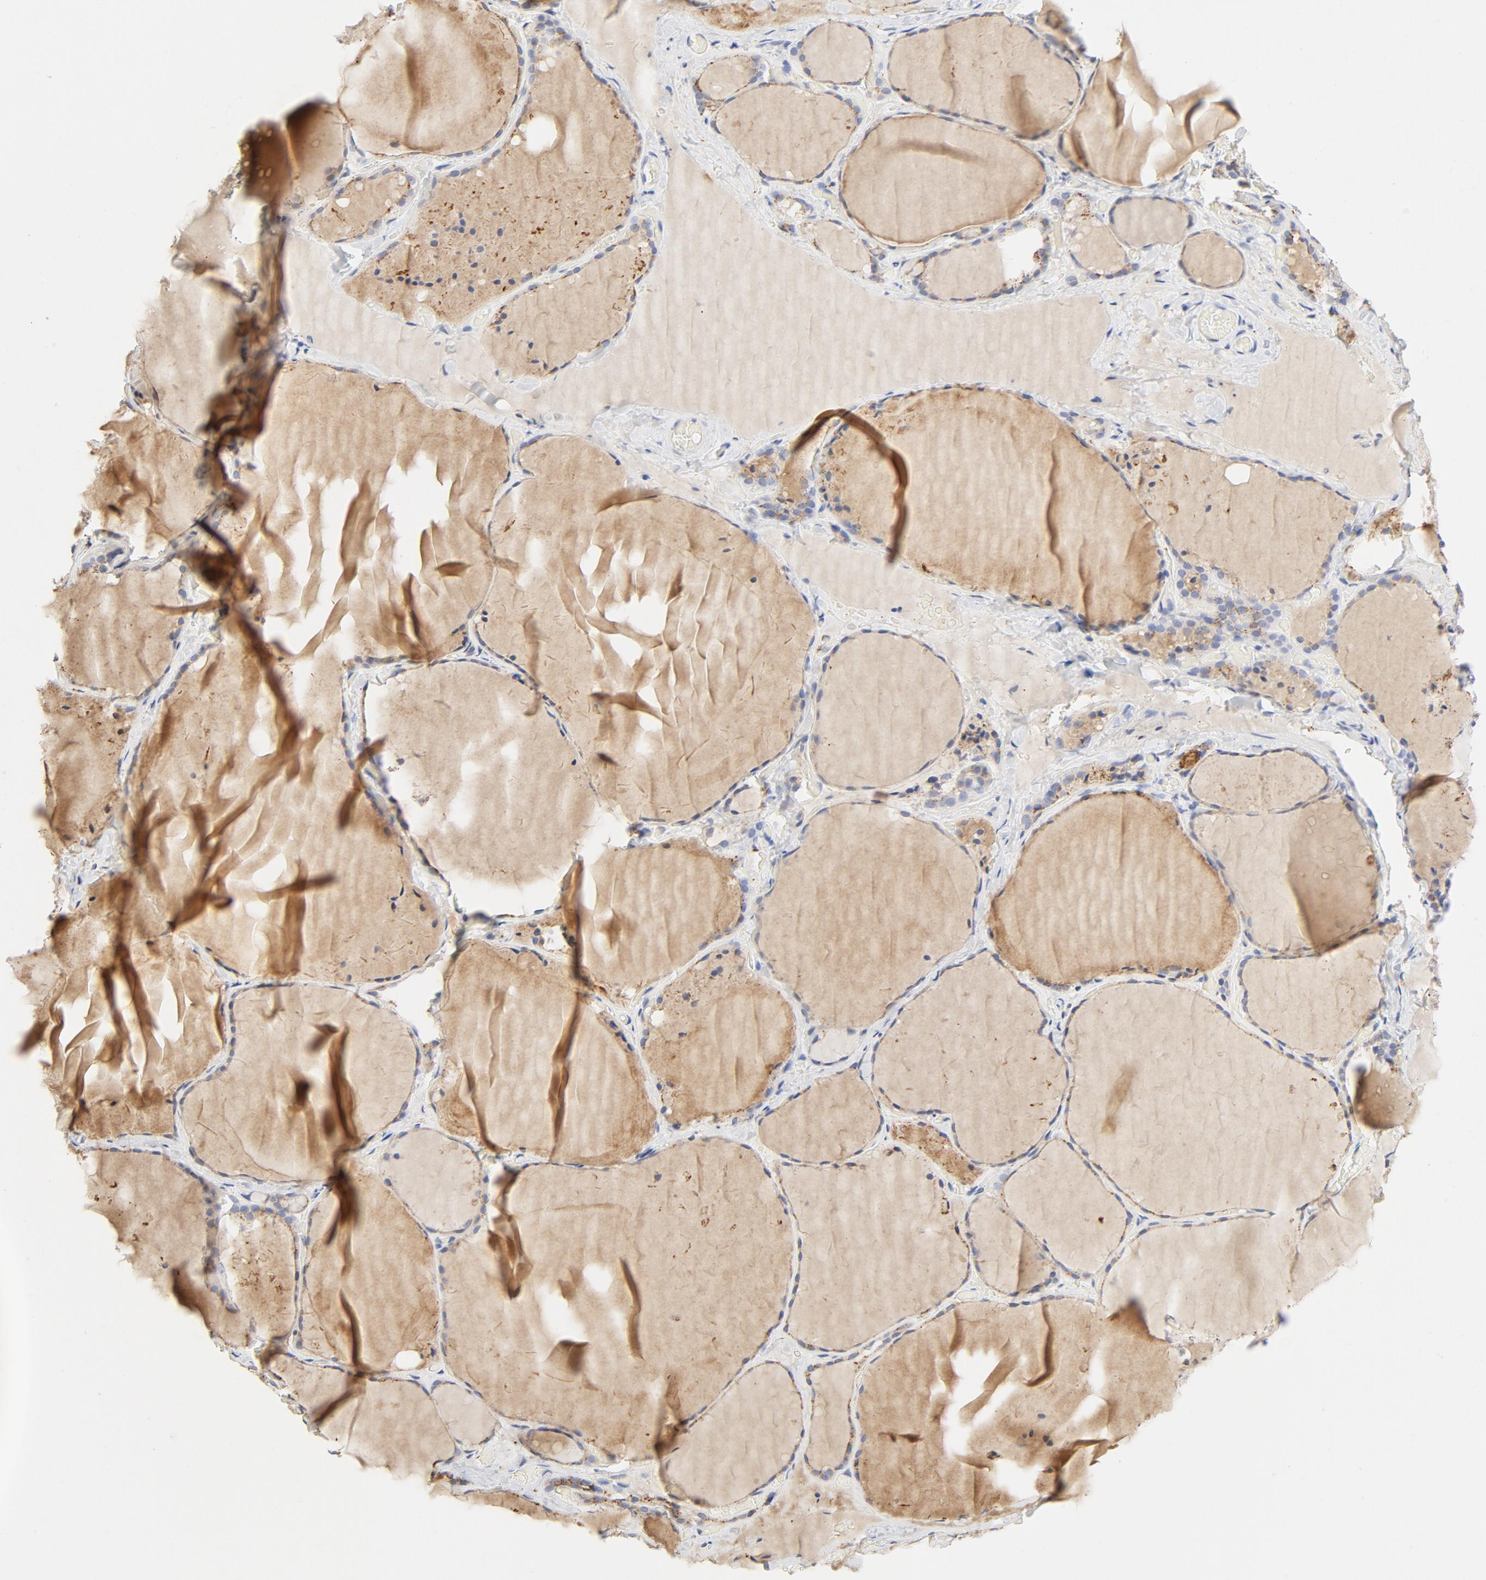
{"staining": {"intensity": "weak", "quantity": ">75%", "location": "cytoplasmic/membranous"}, "tissue": "thyroid gland", "cell_type": "Glandular cells", "image_type": "normal", "snomed": [{"axis": "morphology", "description": "Normal tissue, NOS"}, {"axis": "topography", "description": "Thyroid gland"}], "caption": "The micrograph demonstrates immunohistochemical staining of normal thyroid gland. There is weak cytoplasmic/membranous expression is identified in about >75% of glandular cells.", "gene": "MAGEB17", "patient": {"sex": "female", "age": 22}}